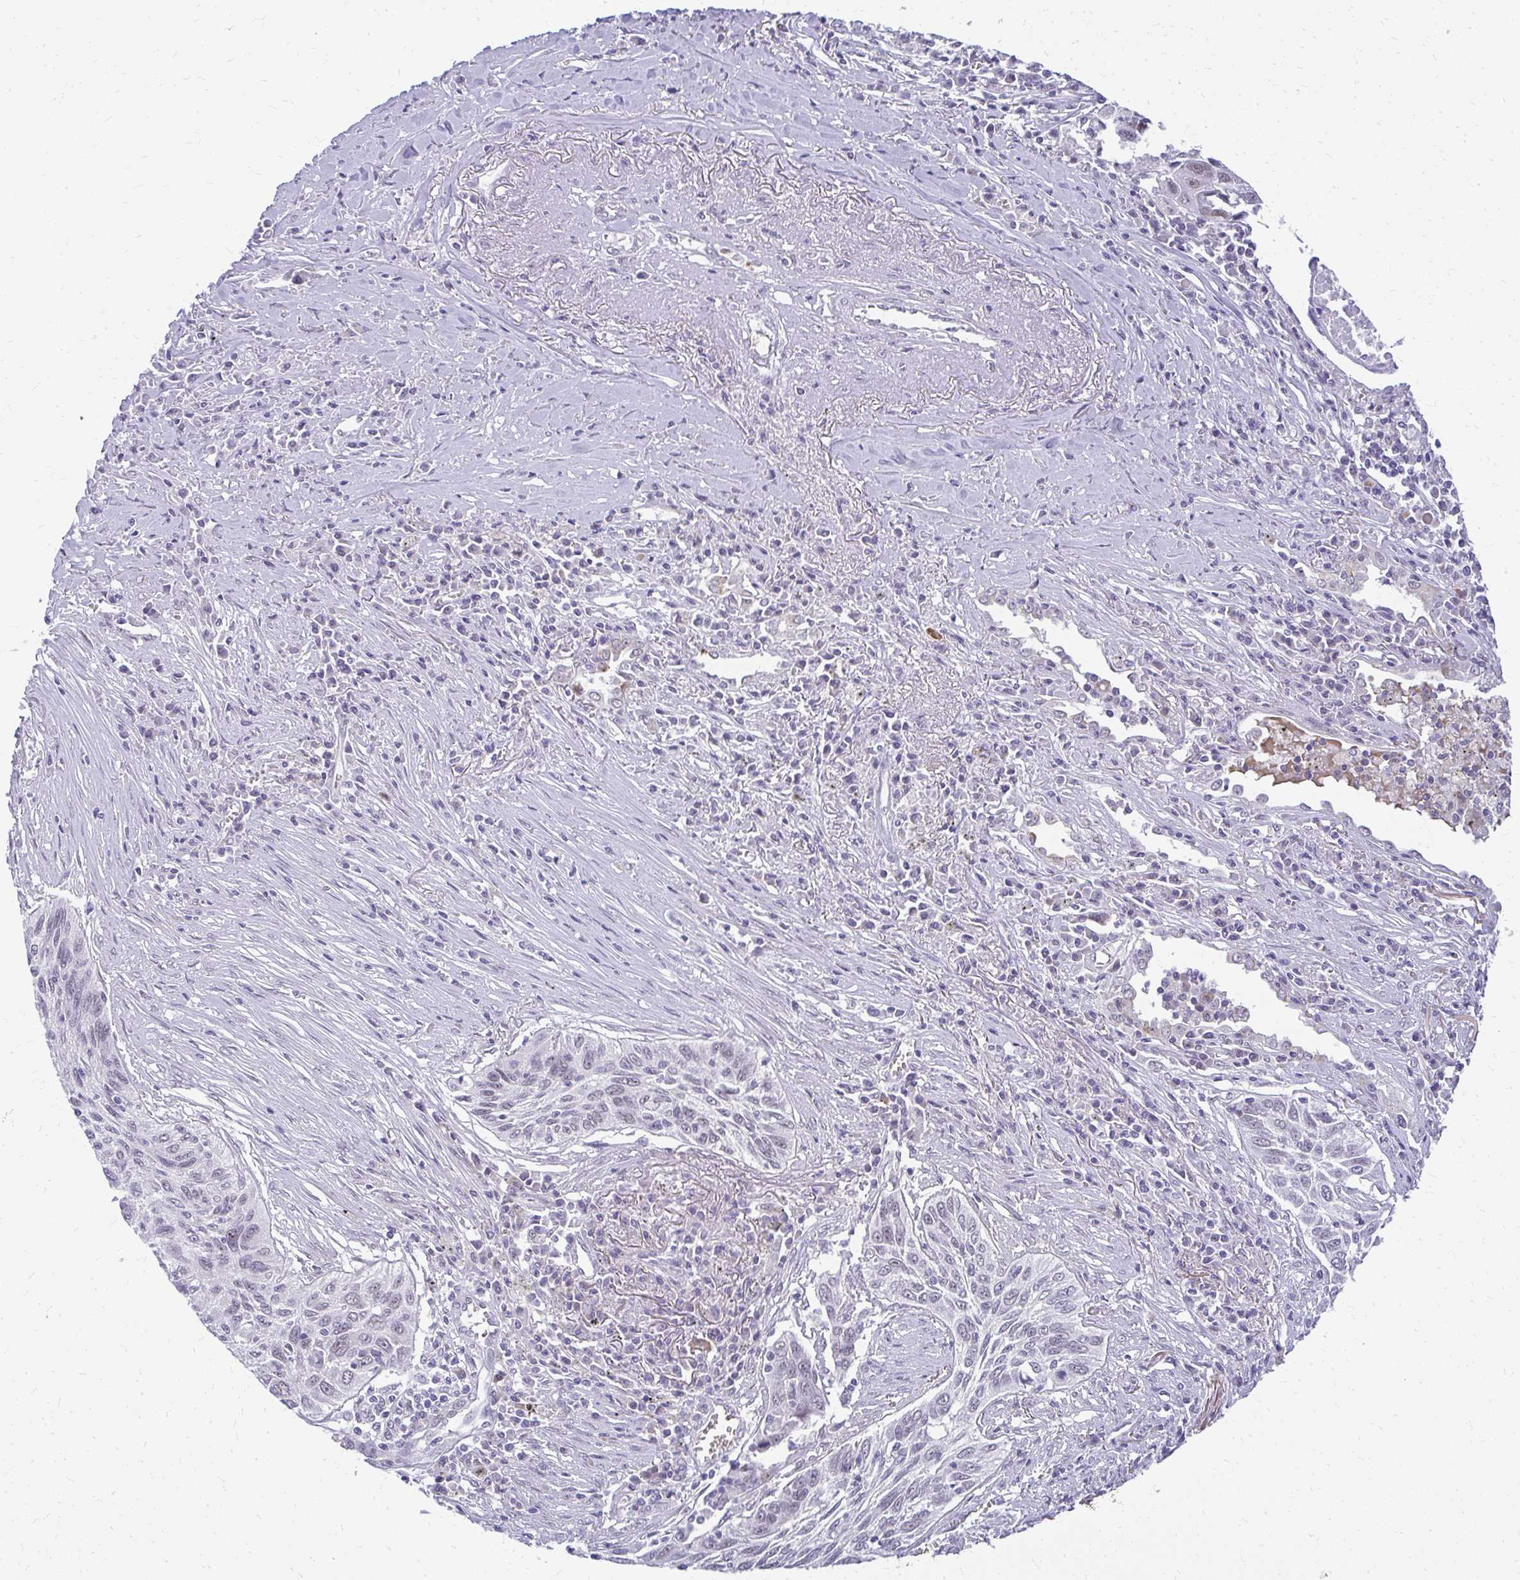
{"staining": {"intensity": "negative", "quantity": "none", "location": "none"}, "tissue": "lung cancer", "cell_type": "Tumor cells", "image_type": "cancer", "snomed": [{"axis": "morphology", "description": "Squamous cell carcinoma, NOS"}, {"axis": "topography", "description": "Lung"}], "caption": "Immunohistochemistry histopathology image of neoplastic tissue: lung squamous cell carcinoma stained with DAB (3,3'-diaminobenzidine) shows no significant protein expression in tumor cells.", "gene": "TEX33", "patient": {"sex": "female", "age": 66}}